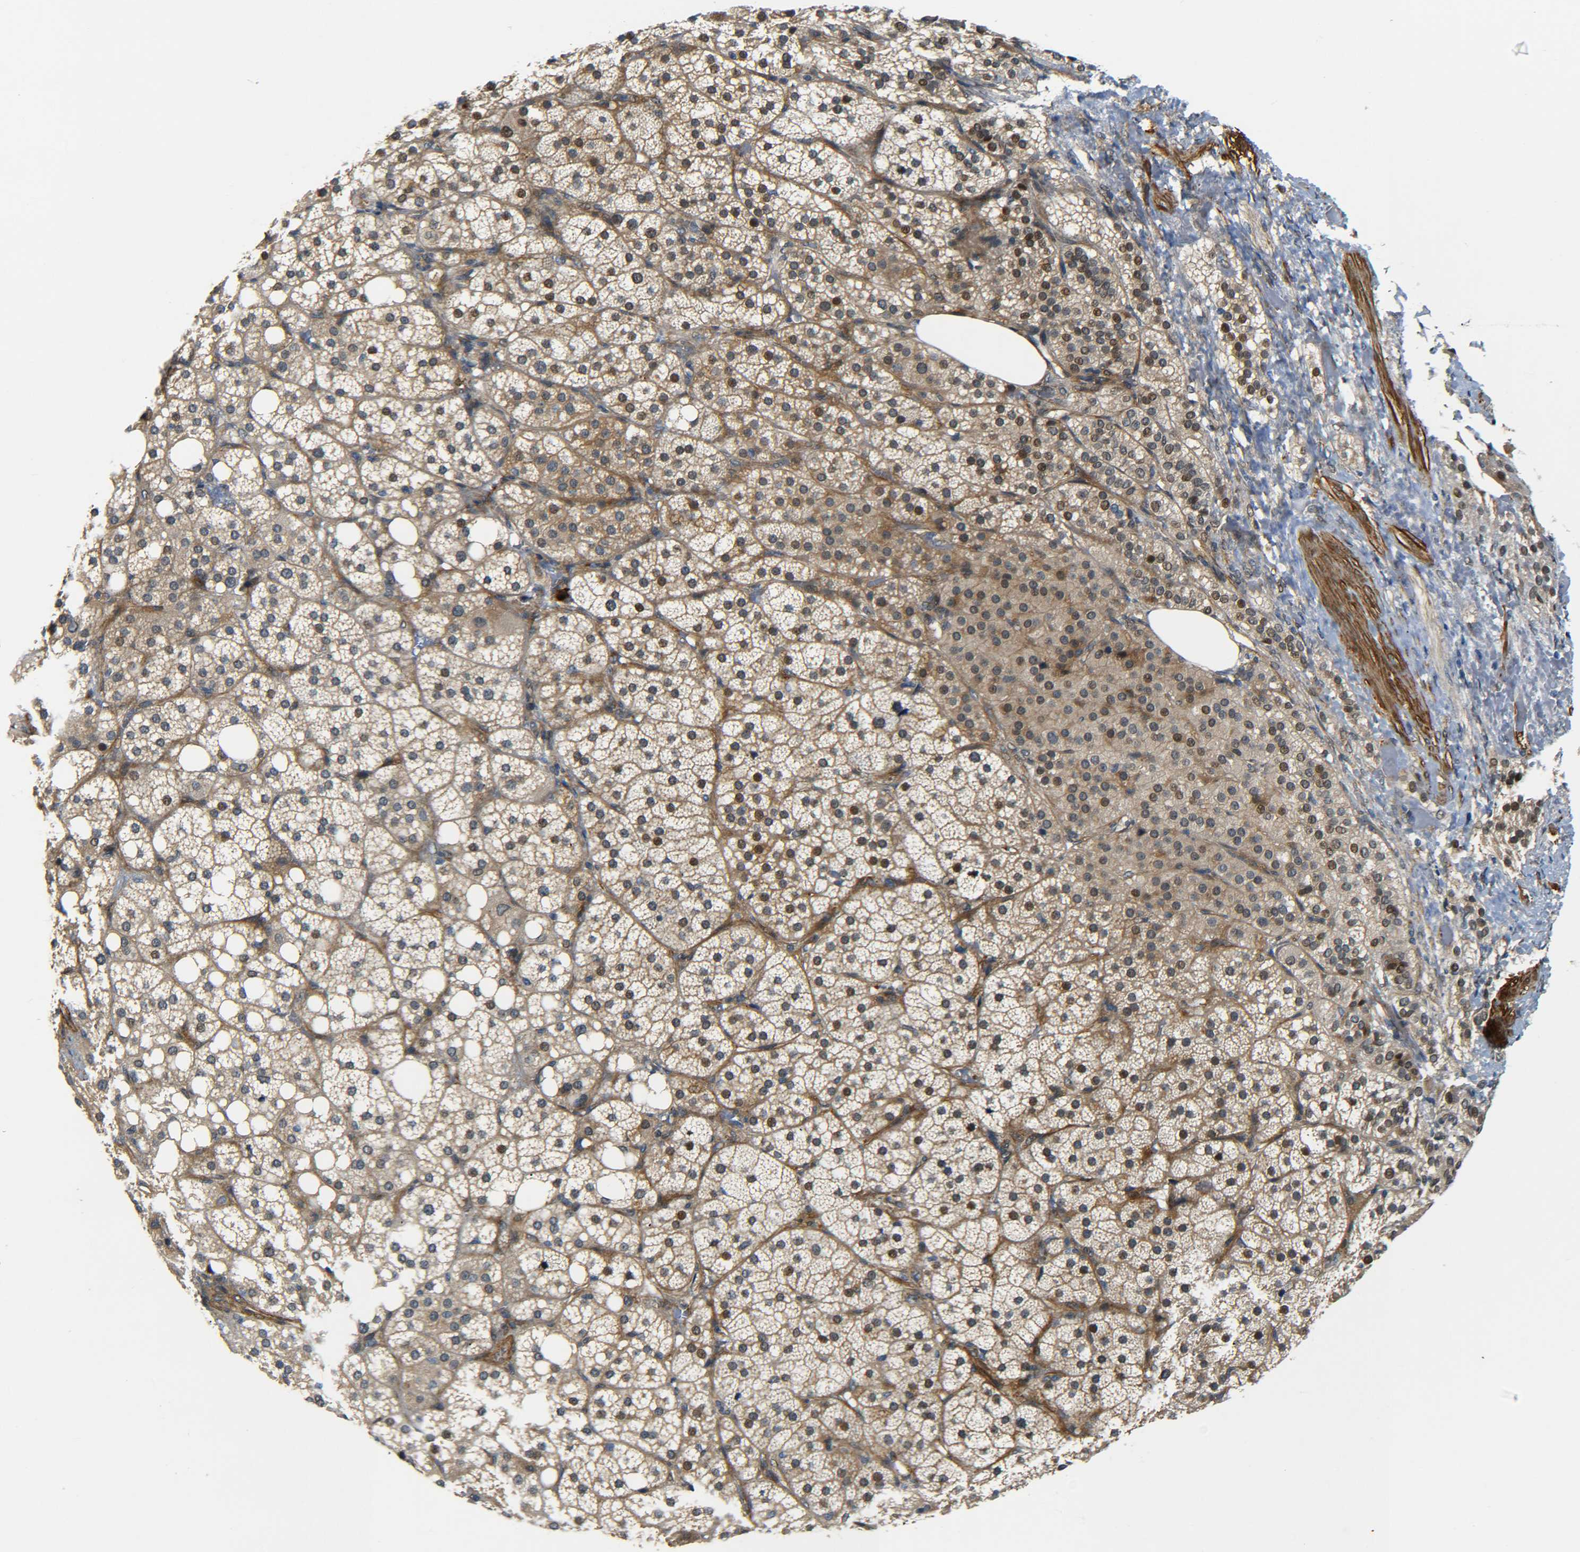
{"staining": {"intensity": "moderate", "quantity": ">75%", "location": "cytoplasmic/membranous,nuclear"}, "tissue": "adrenal gland", "cell_type": "Glandular cells", "image_type": "normal", "snomed": [{"axis": "morphology", "description": "Normal tissue, NOS"}, {"axis": "topography", "description": "Adrenal gland"}], "caption": "Moderate cytoplasmic/membranous,nuclear staining is present in approximately >75% of glandular cells in unremarkable adrenal gland.", "gene": "MEIS1", "patient": {"sex": "female", "age": 59}}